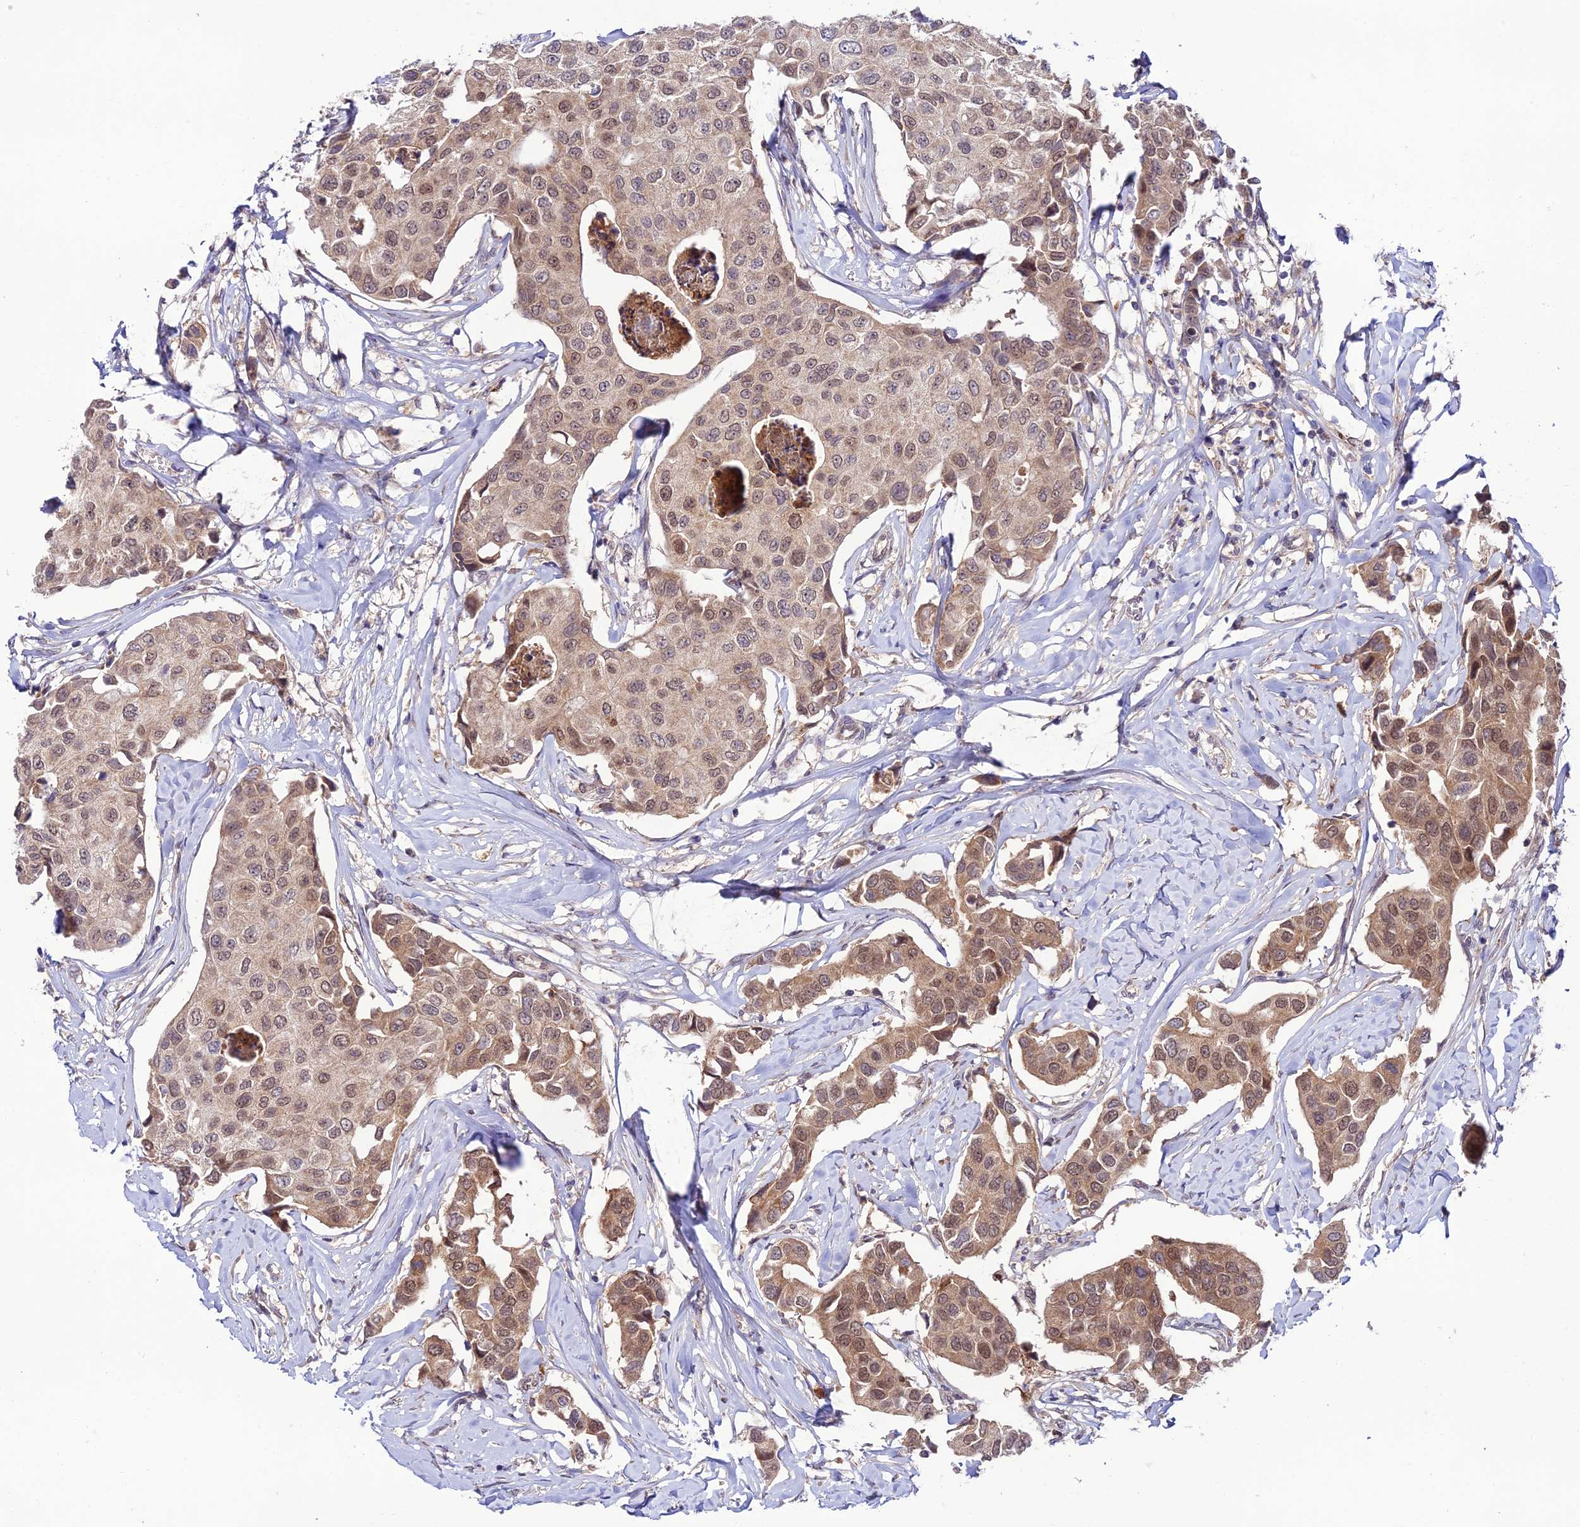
{"staining": {"intensity": "moderate", "quantity": ">75%", "location": "cytoplasmic/membranous,nuclear"}, "tissue": "breast cancer", "cell_type": "Tumor cells", "image_type": "cancer", "snomed": [{"axis": "morphology", "description": "Duct carcinoma"}, {"axis": "topography", "description": "Breast"}], "caption": "IHC histopathology image of neoplastic tissue: human intraductal carcinoma (breast) stained using immunohistochemistry (IHC) exhibits medium levels of moderate protein expression localized specifically in the cytoplasmic/membranous and nuclear of tumor cells, appearing as a cytoplasmic/membranous and nuclear brown color.", "gene": "TRIM40", "patient": {"sex": "female", "age": 80}}